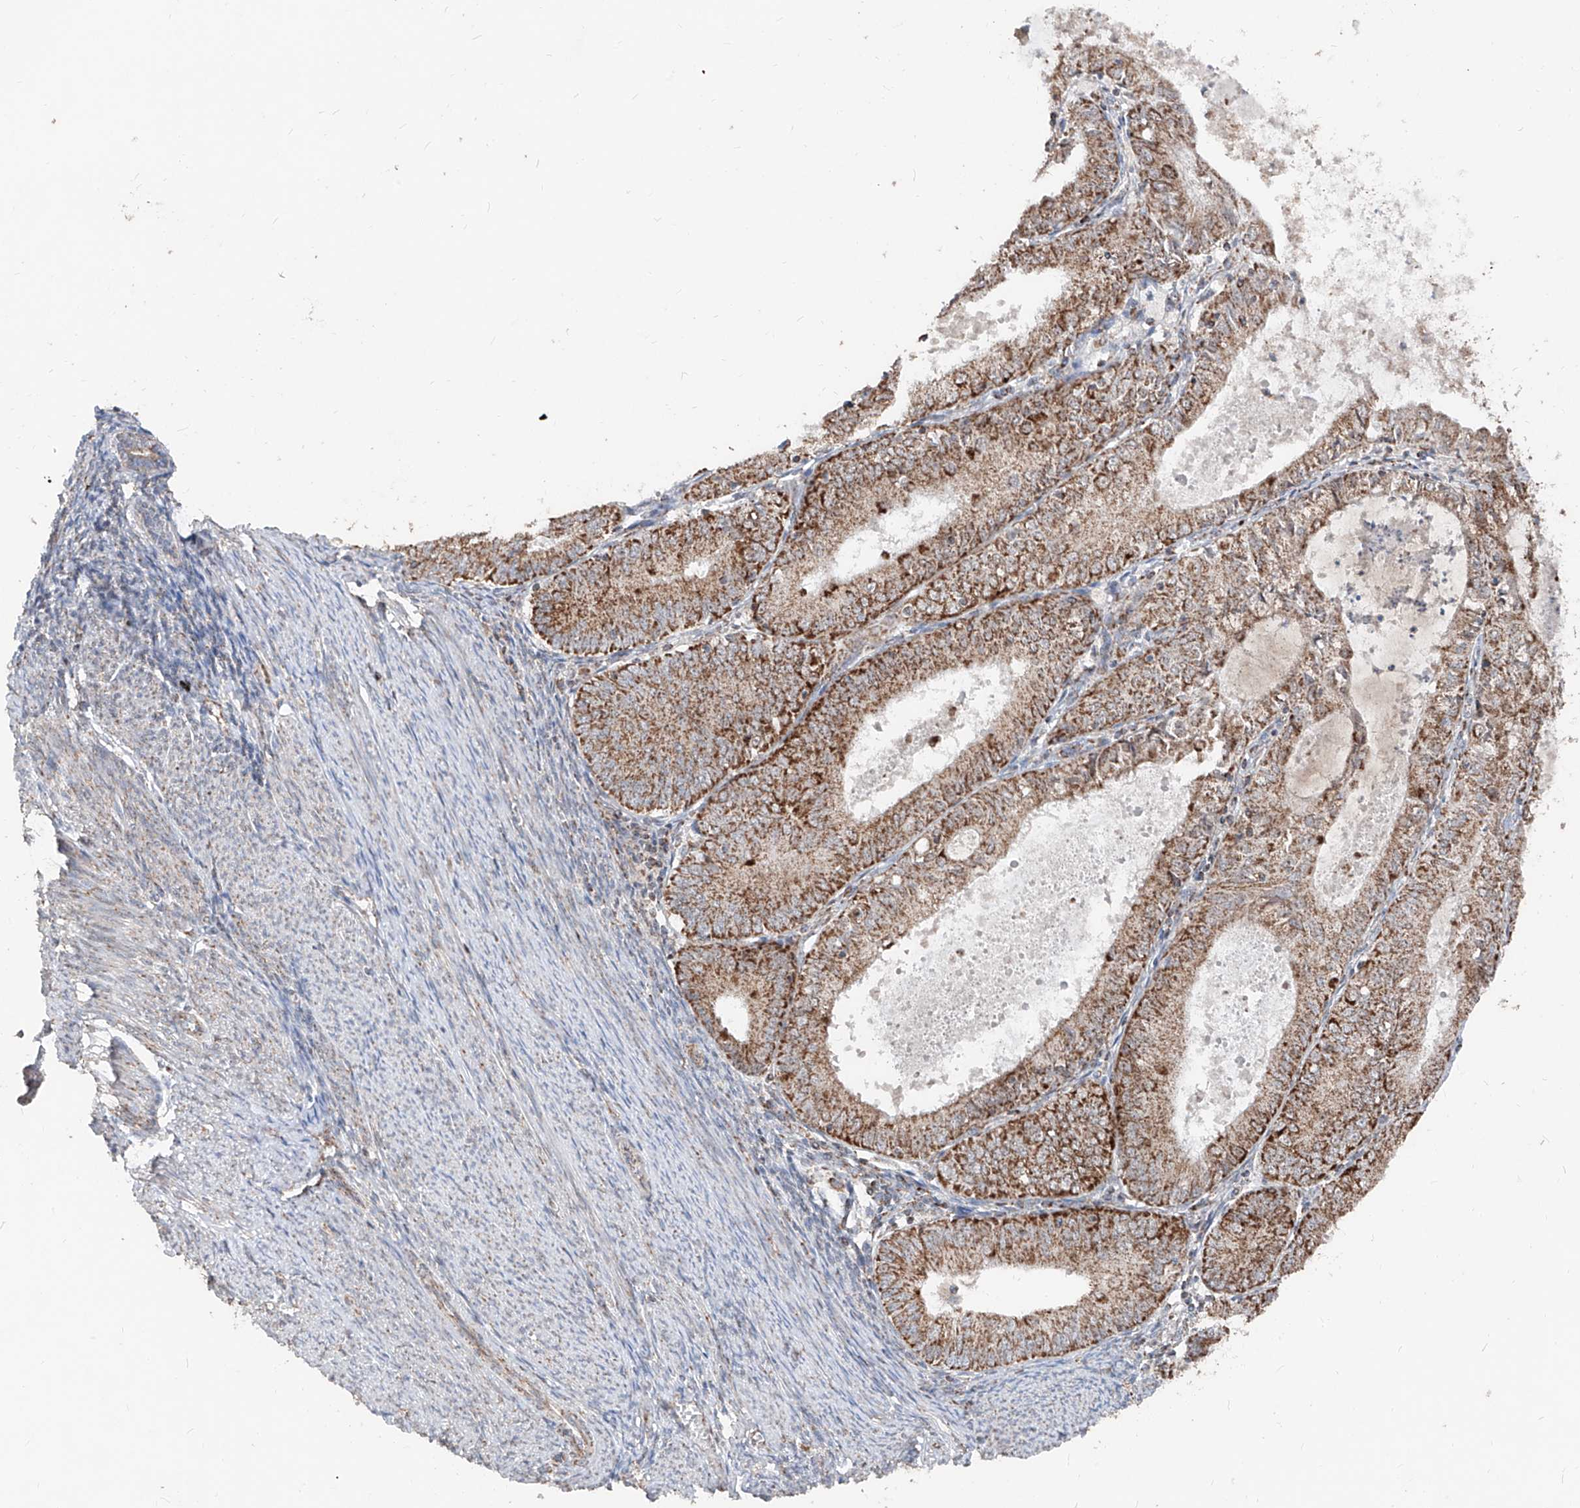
{"staining": {"intensity": "moderate", "quantity": ">75%", "location": "cytoplasmic/membranous"}, "tissue": "endometrial cancer", "cell_type": "Tumor cells", "image_type": "cancer", "snomed": [{"axis": "morphology", "description": "Adenocarcinoma, NOS"}, {"axis": "topography", "description": "Endometrium"}], "caption": "Tumor cells reveal medium levels of moderate cytoplasmic/membranous positivity in about >75% of cells in endometrial cancer.", "gene": "NDUFB3", "patient": {"sex": "female", "age": 57}}